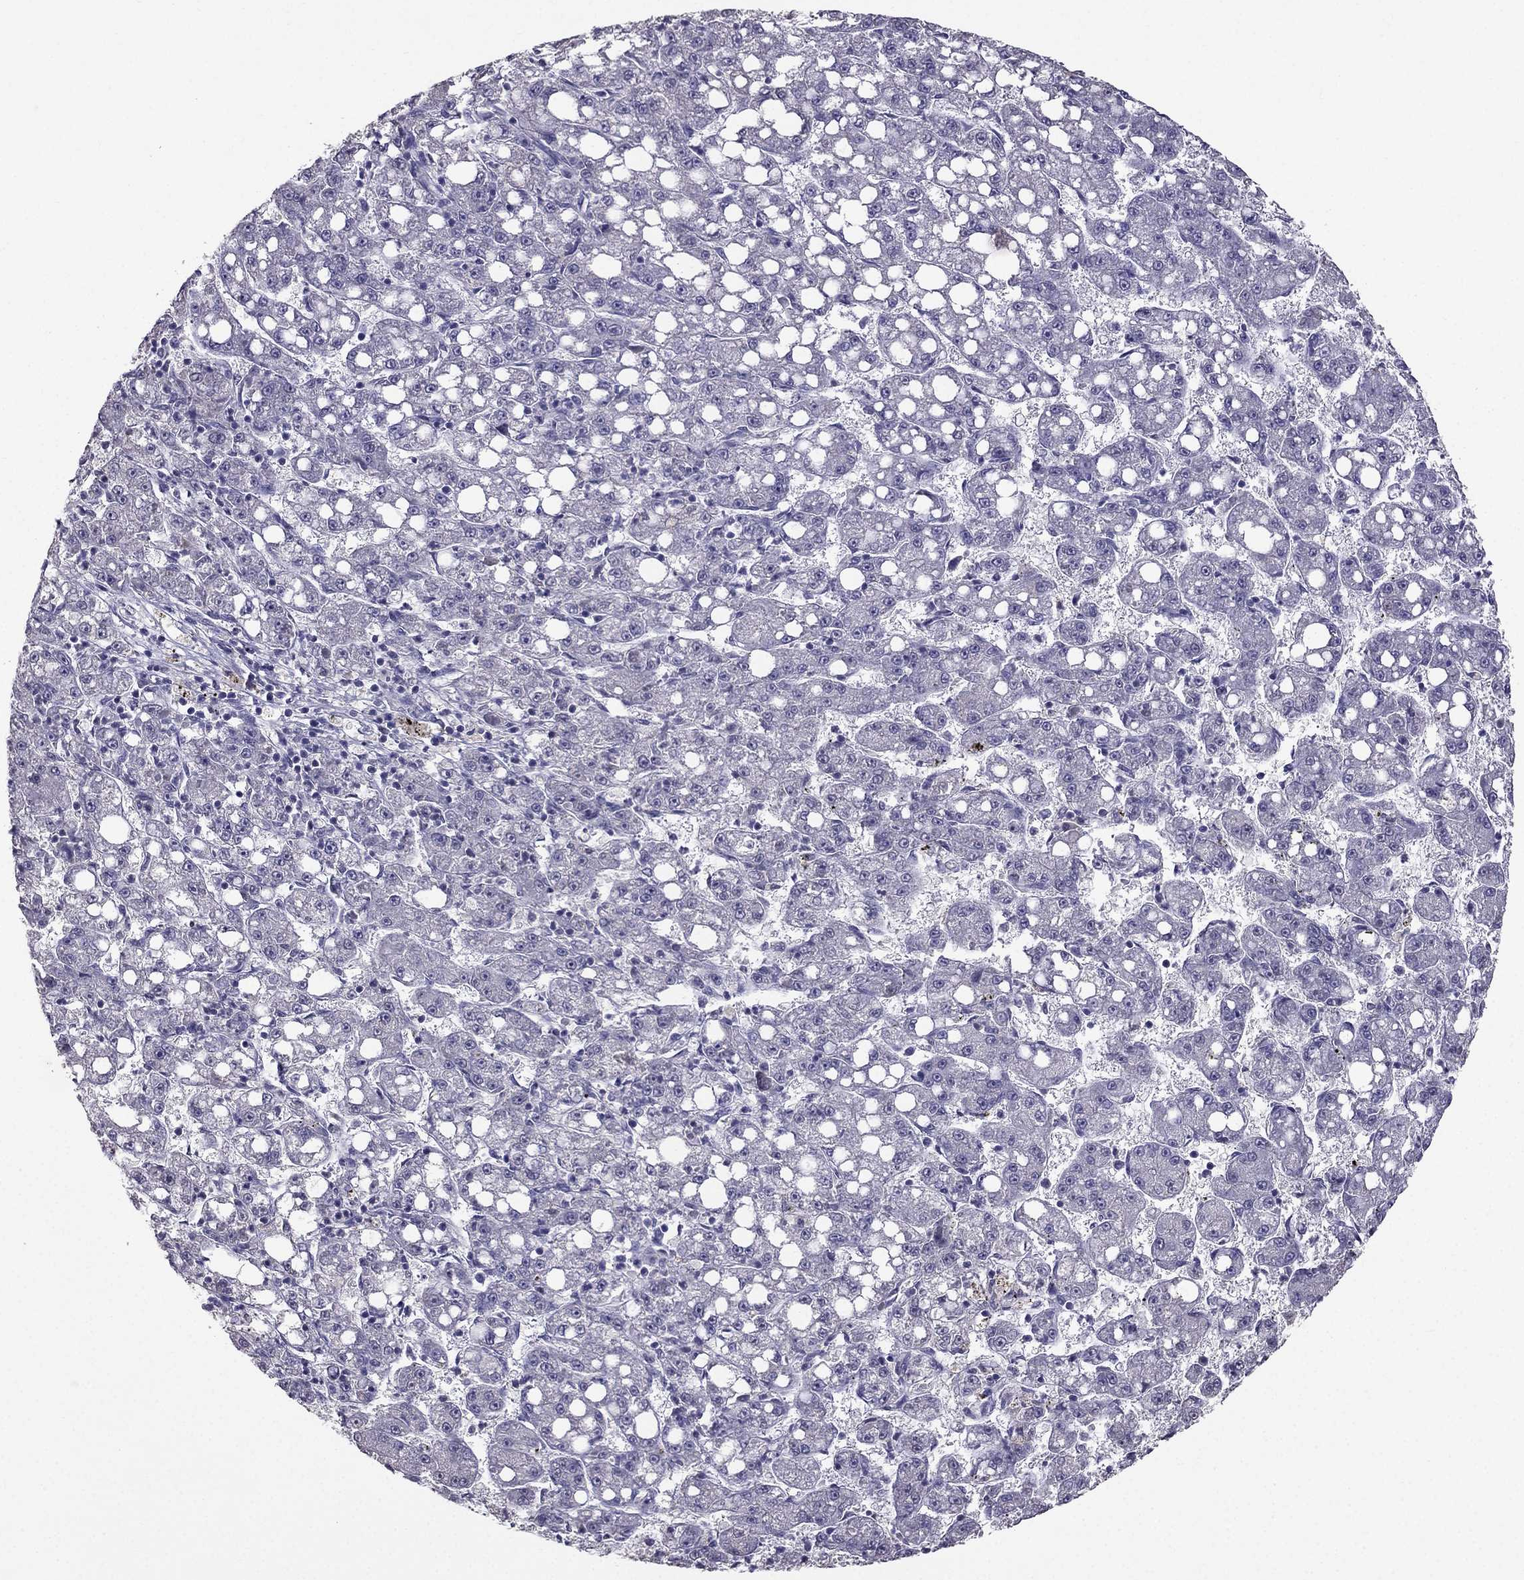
{"staining": {"intensity": "negative", "quantity": "none", "location": "none"}, "tissue": "liver cancer", "cell_type": "Tumor cells", "image_type": "cancer", "snomed": [{"axis": "morphology", "description": "Carcinoma, Hepatocellular, NOS"}, {"axis": "topography", "description": "Liver"}], "caption": "Human liver cancer stained for a protein using immunohistochemistry (IHC) reveals no staining in tumor cells.", "gene": "SCG5", "patient": {"sex": "female", "age": 65}}